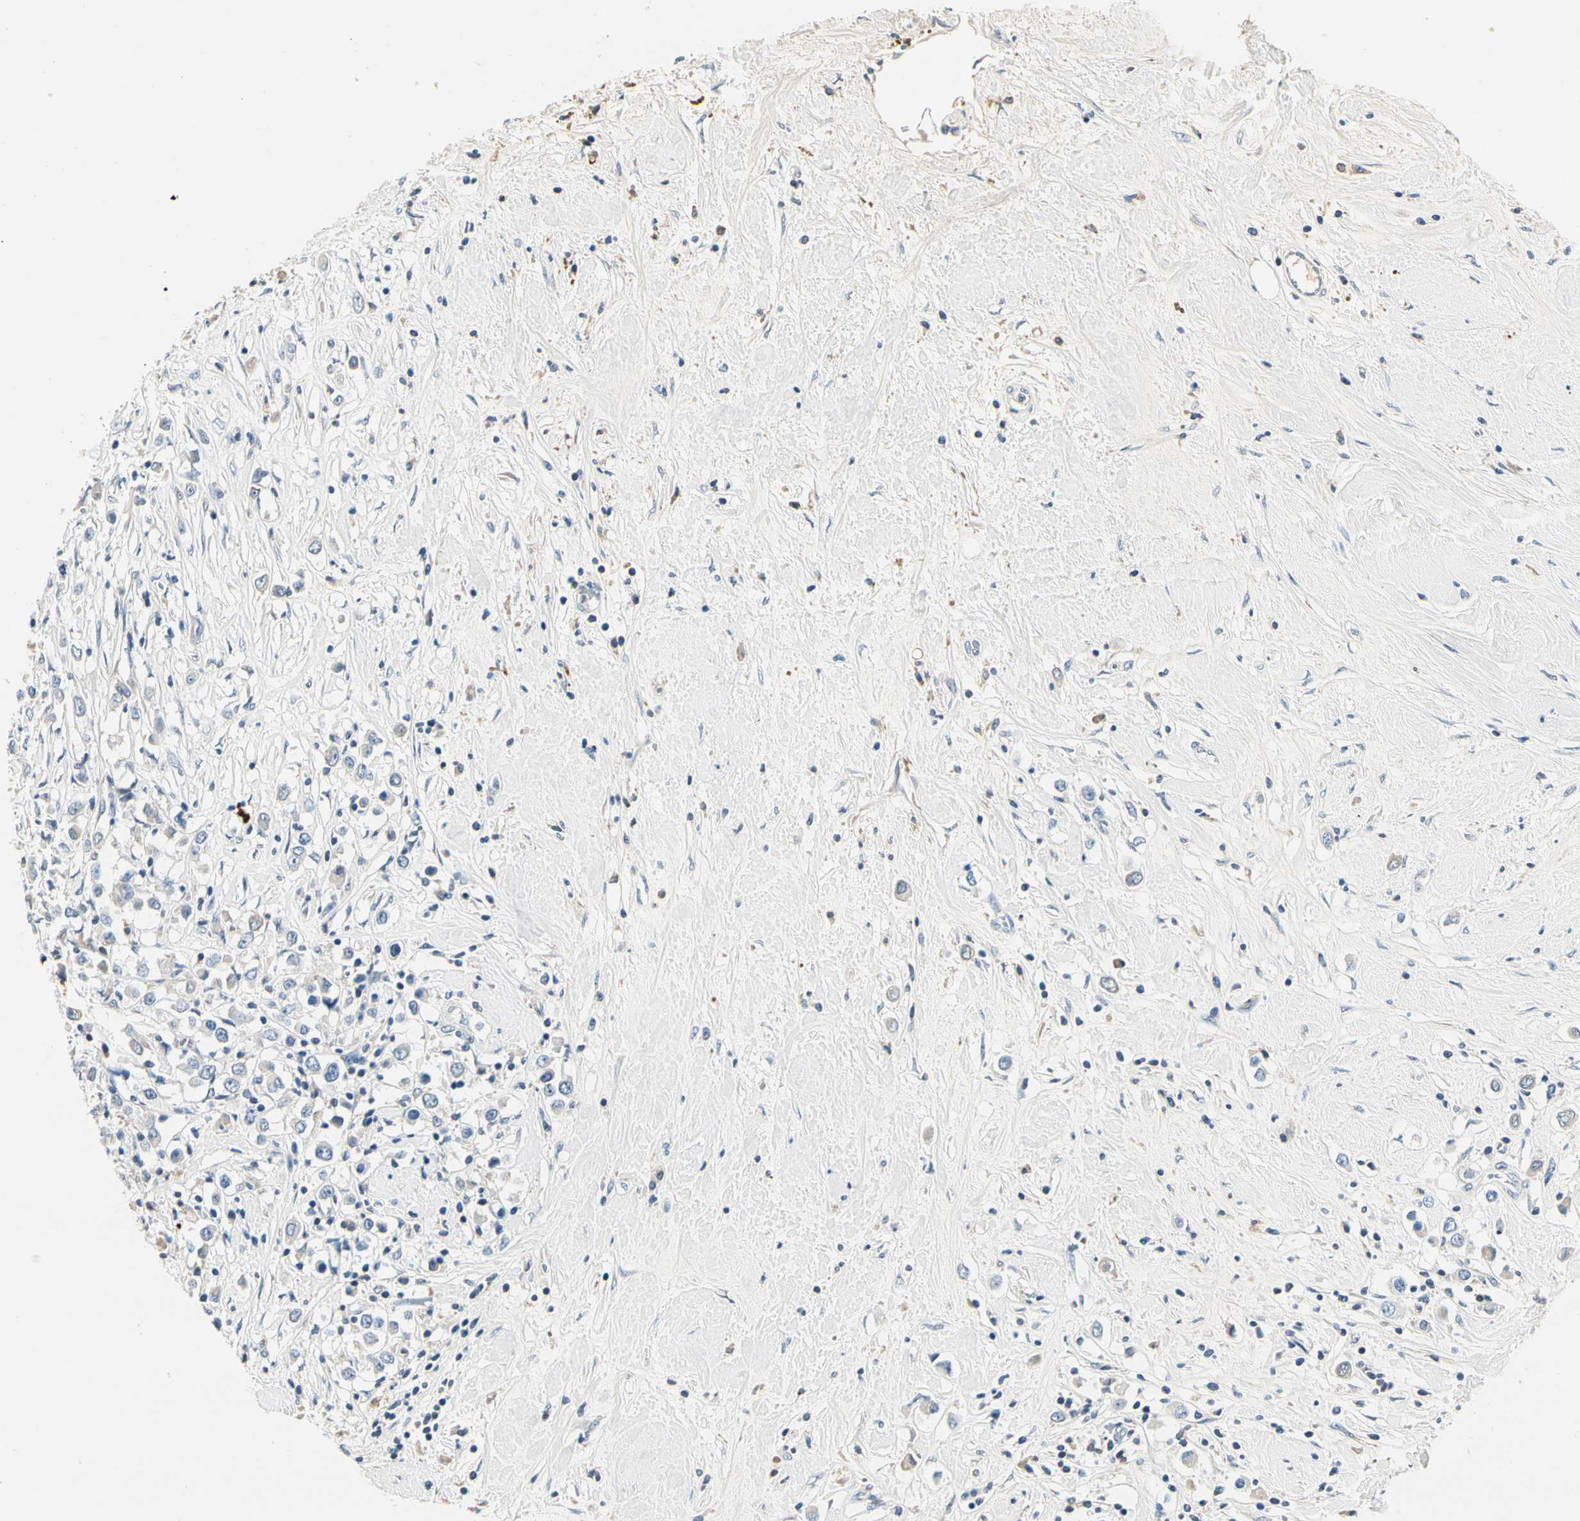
{"staining": {"intensity": "weak", "quantity": "<25%", "location": "cytoplasmic/membranous"}, "tissue": "breast cancer", "cell_type": "Tumor cells", "image_type": "cancer", "snomed": [{"axis": "morphology", "description": "Duct carcinoma"}, {"axis": "topography", "description": "Breast"}], "caption": "DAB immunohistochemical staining of human breast cancer (intraductal carcinoma) shows no significant staining in tumor cells.", "gene": "TGFBR3", "patient": {"sex": "female", "age": 61}}